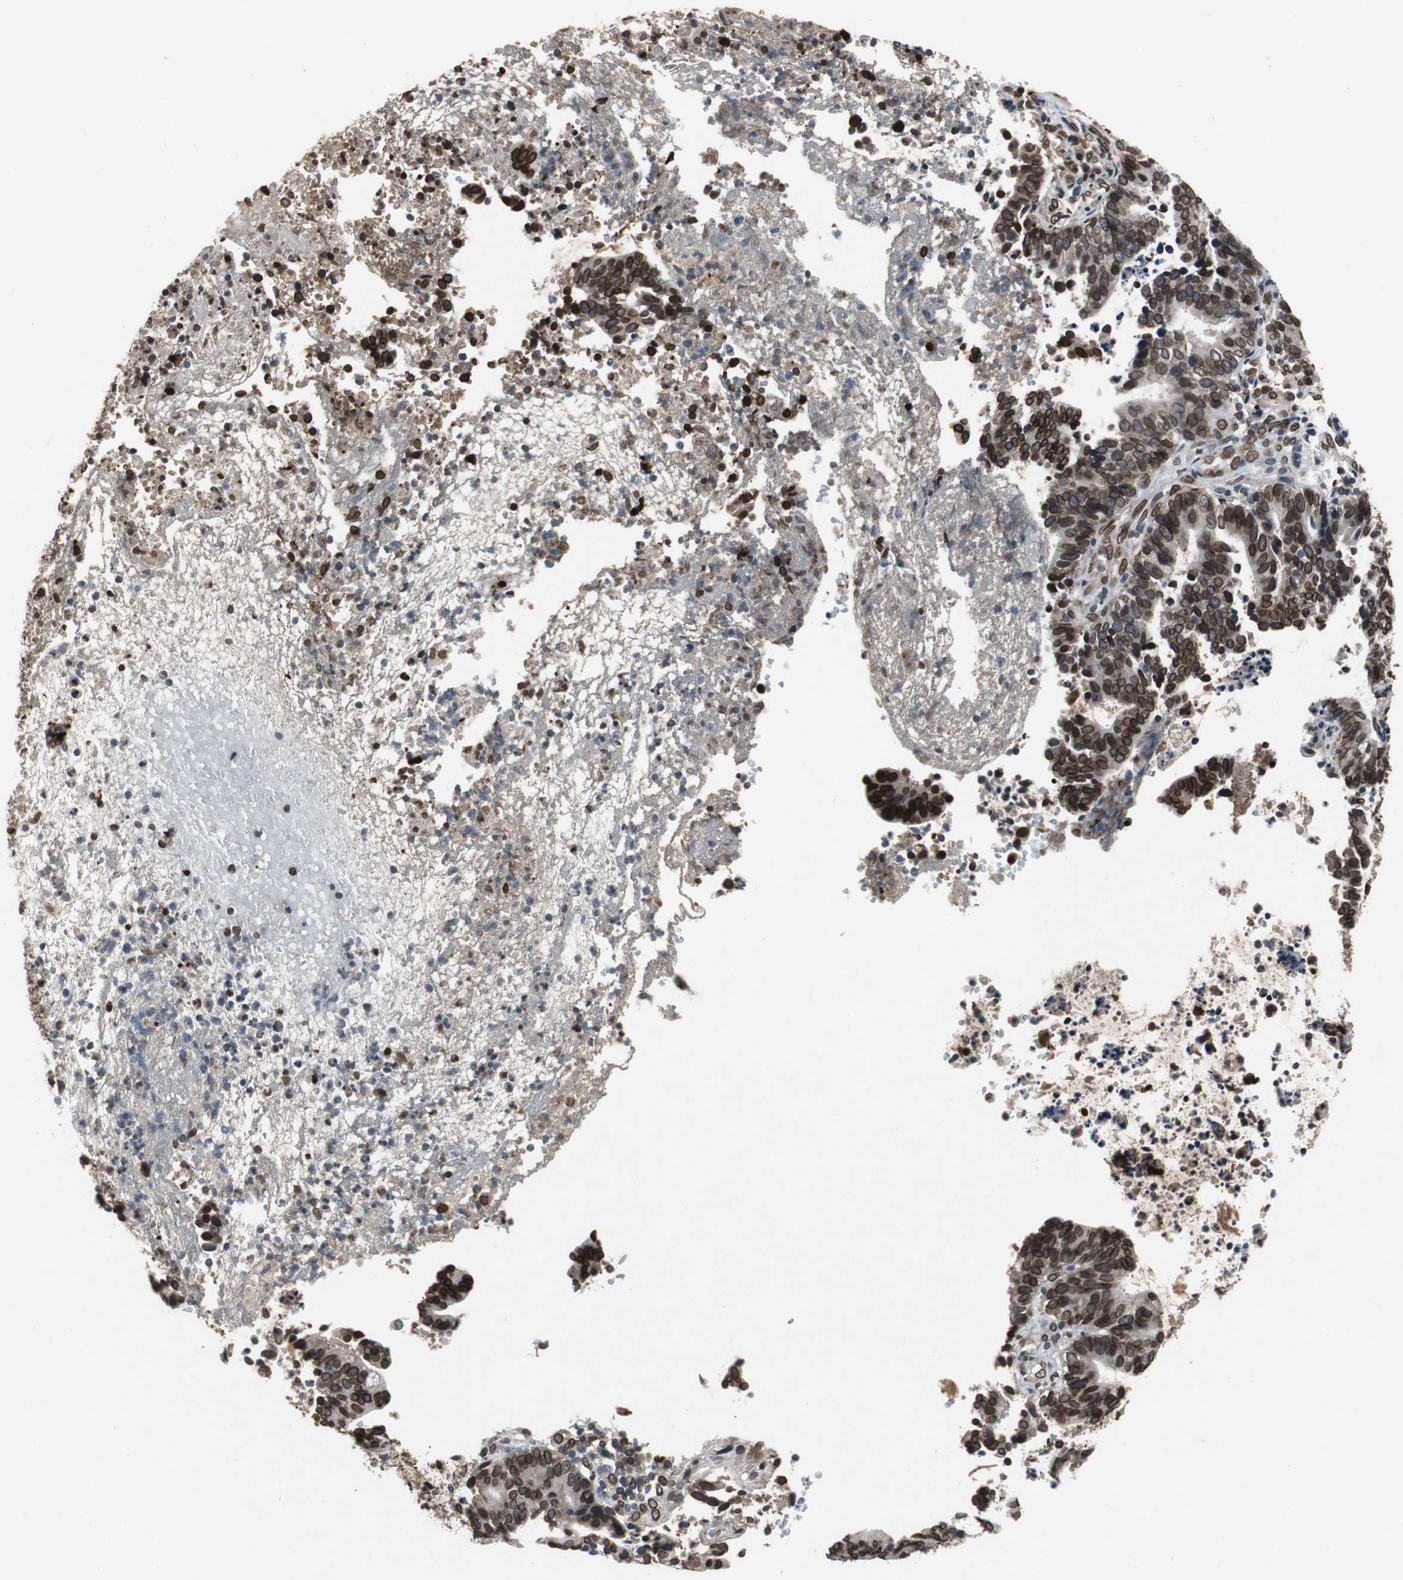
{"staining": {"intensity": "strong", "quantity": ">75%", "location": "cytoplasmic/membranous,nuclear"}, "tissue": "endometrial cancer", "cell_type": "Tumor cells", "image_type": "cancer", "snomed": [{"axis": "morphology", "description": "Adenocarcinoma, NOS"}, {"axis": "topography", "description": "Uterus"}], "caption": "Immunohistochemistry (IHC) (DAB) staining of endometrial adenocarcinoma shows strong cytoplasmic/membranous and nuclear protein staining in approximately >75% of tumor cells.", "gene": "LMNA", "patient": {"sex": "female", "age": 83}}